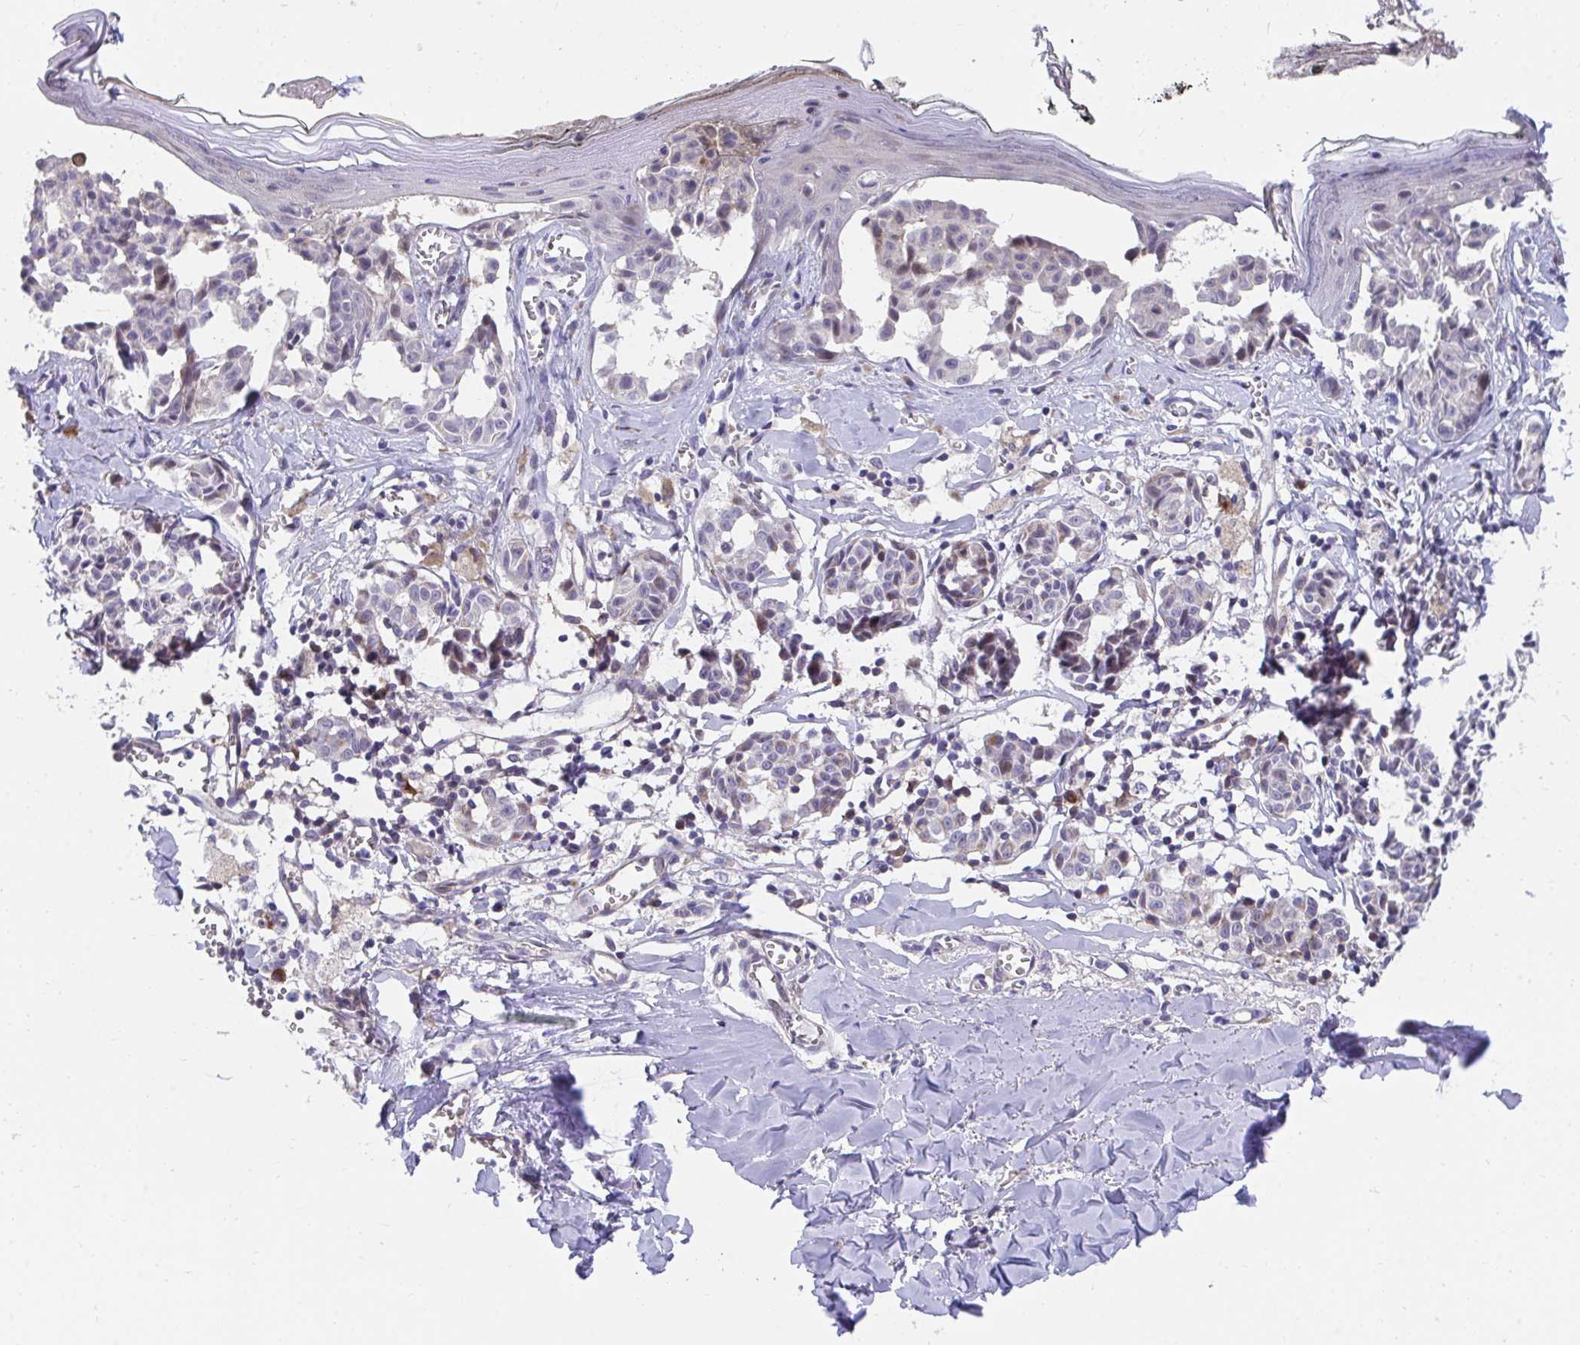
{"staining": {"intensity": "negative", "quantity": "none", "location": "none"}, "tissue": "melanoma", "cell_type": "Tumor cells", "image_type": "cancer", "snomed": [{"axis": "morphology", "description": "Malignant melanoma, NOS"}, {"axis": "topography", "description": "Skin"}], "caption": "IHC of human melanoma reveals no positivity in tumor cells.", "gene": "SLAMF7", "patient": {"sex": "female", "age": 43}}